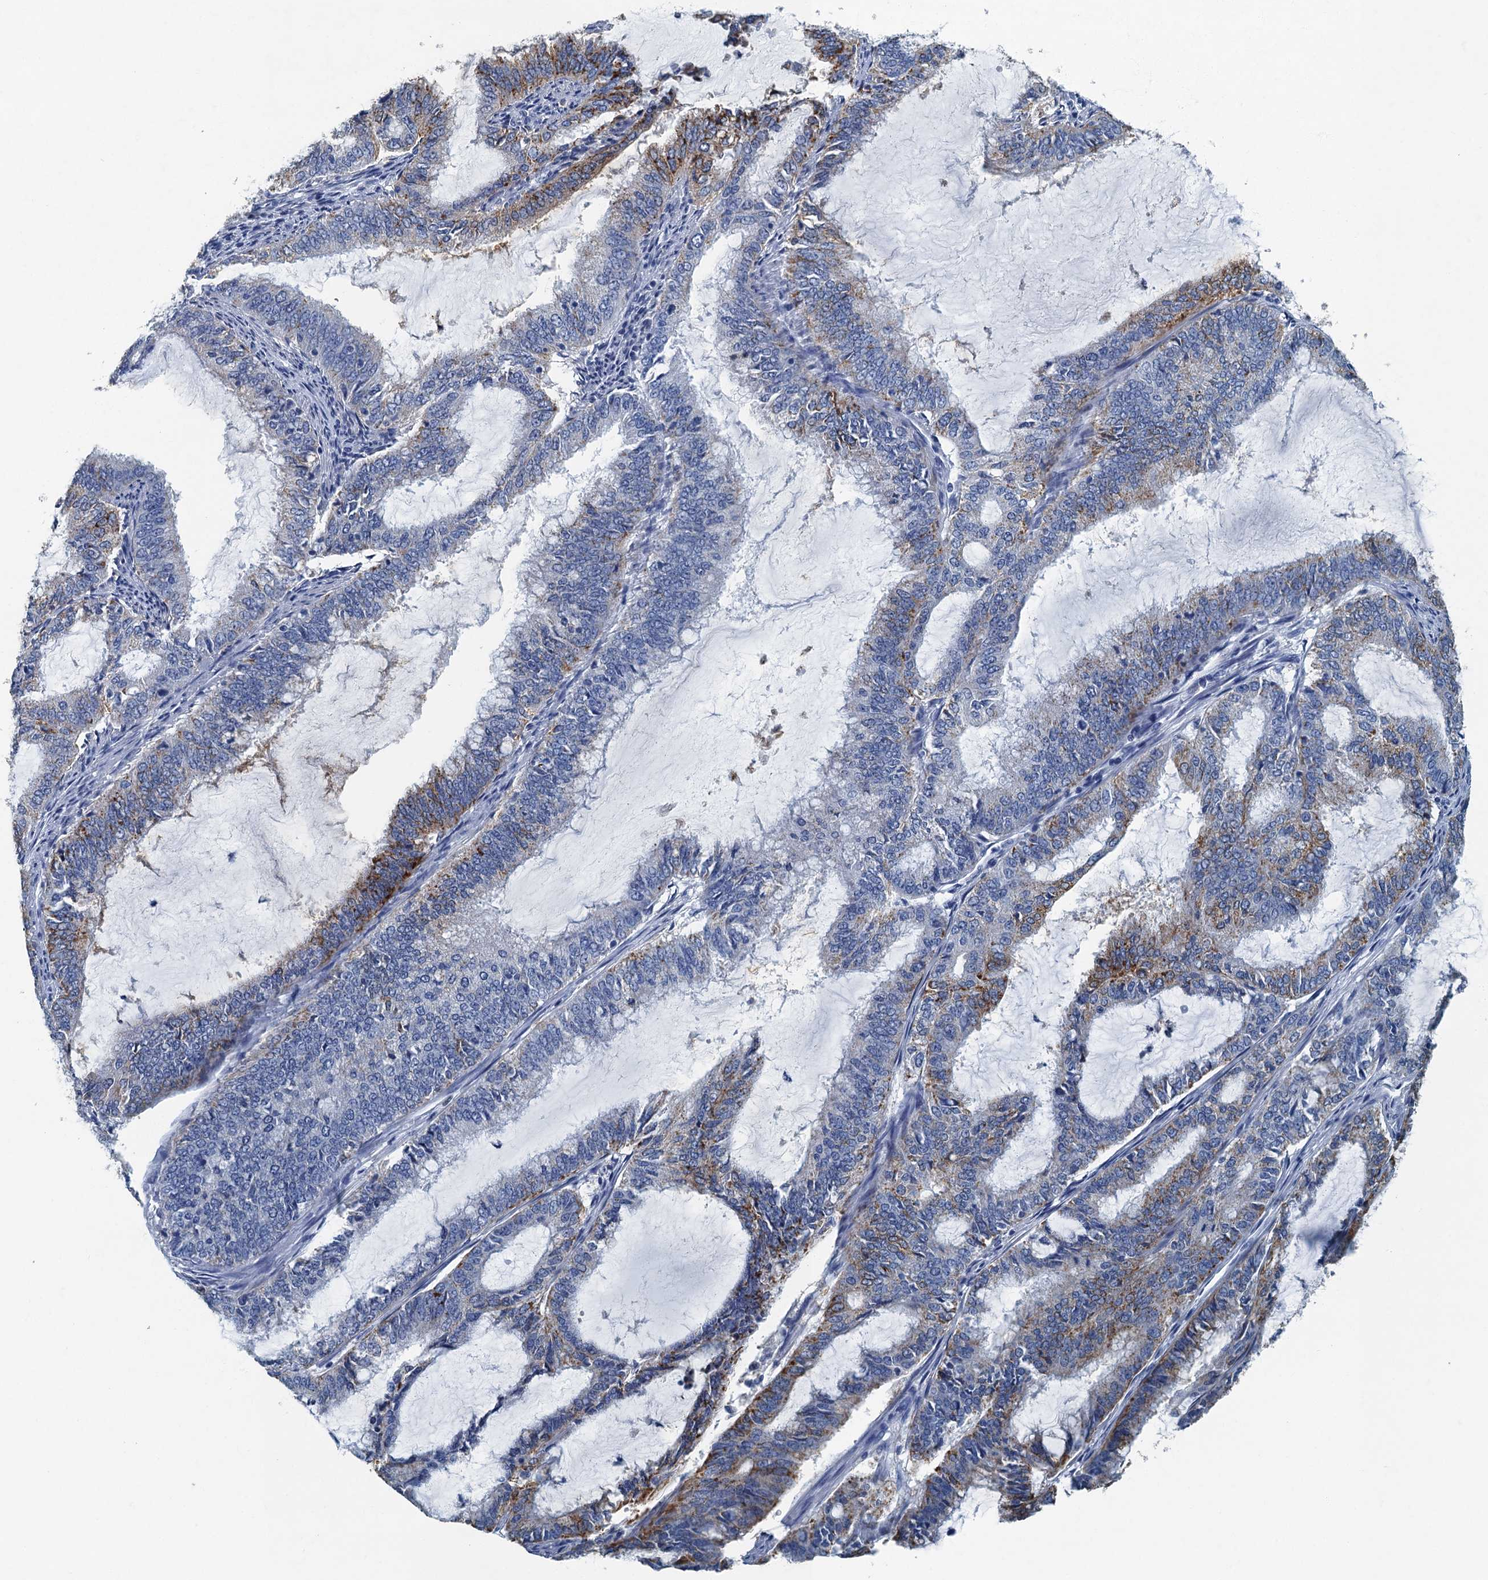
{"staining": {"intensity": "moderate", "quantity": "<25%", "location": "cytoplasmic/membranous"}, "tissue": "endometrial cancer", "cell_type": "Tumor cells", "image_type": "cancer", "snomed": [{"axis": "morphology", "description": "Adenocarcinoma, NOS"}, {"axis": "topography", "description": "Endometrium"}], "caption": "Immunohistochemical staining of human adenocarcinoma (endometrial) displays low levels of moderate cytoplasmic/membranous protein positivity in about <25% of tumor cells.", "gene": "GADL1", "patient": {"sex": "female", "age": 51}}